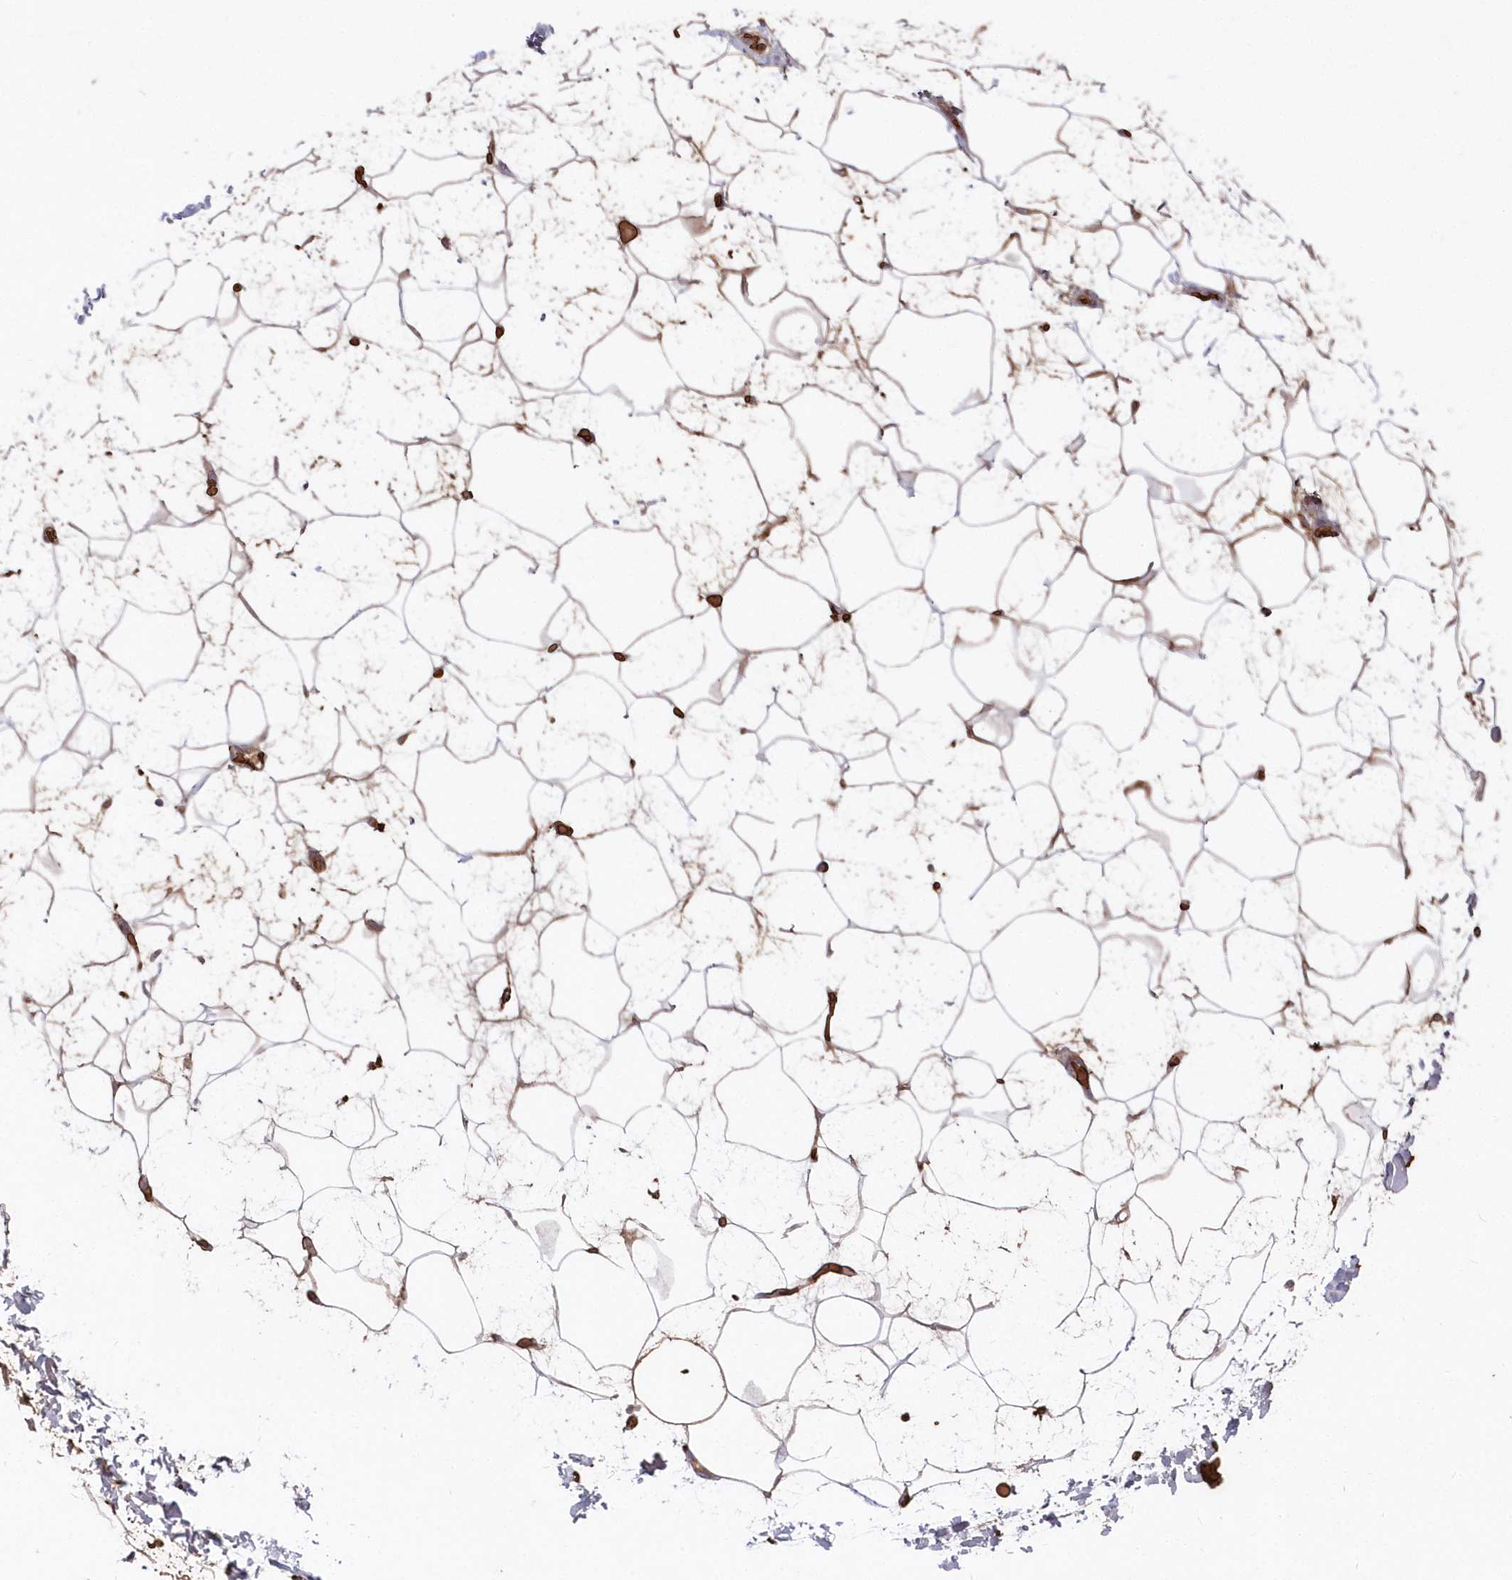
{"staining": {"intensity": "strong", "quantity": ">75%", "location": "cytoplasmic/membranous"}, "tissue": "adipose tissue", "cell_type": "Adipocytes", "image_type": "normal", "snomed": [{"axis": "morphology", "description": "Normal tissue, NOS"}, {"axis": "topography", "description": "Soft tissue"}], "caption": "Benign adipose tissue exhibits strong cytoplasmic/membranous expression in about >75% of adipocytes Immunohistochemistry stains the protein of interest in brown and the nuclei are stained blue..", "gene": "SERINC1", "patient": {"sex": "male", "age": 72}}